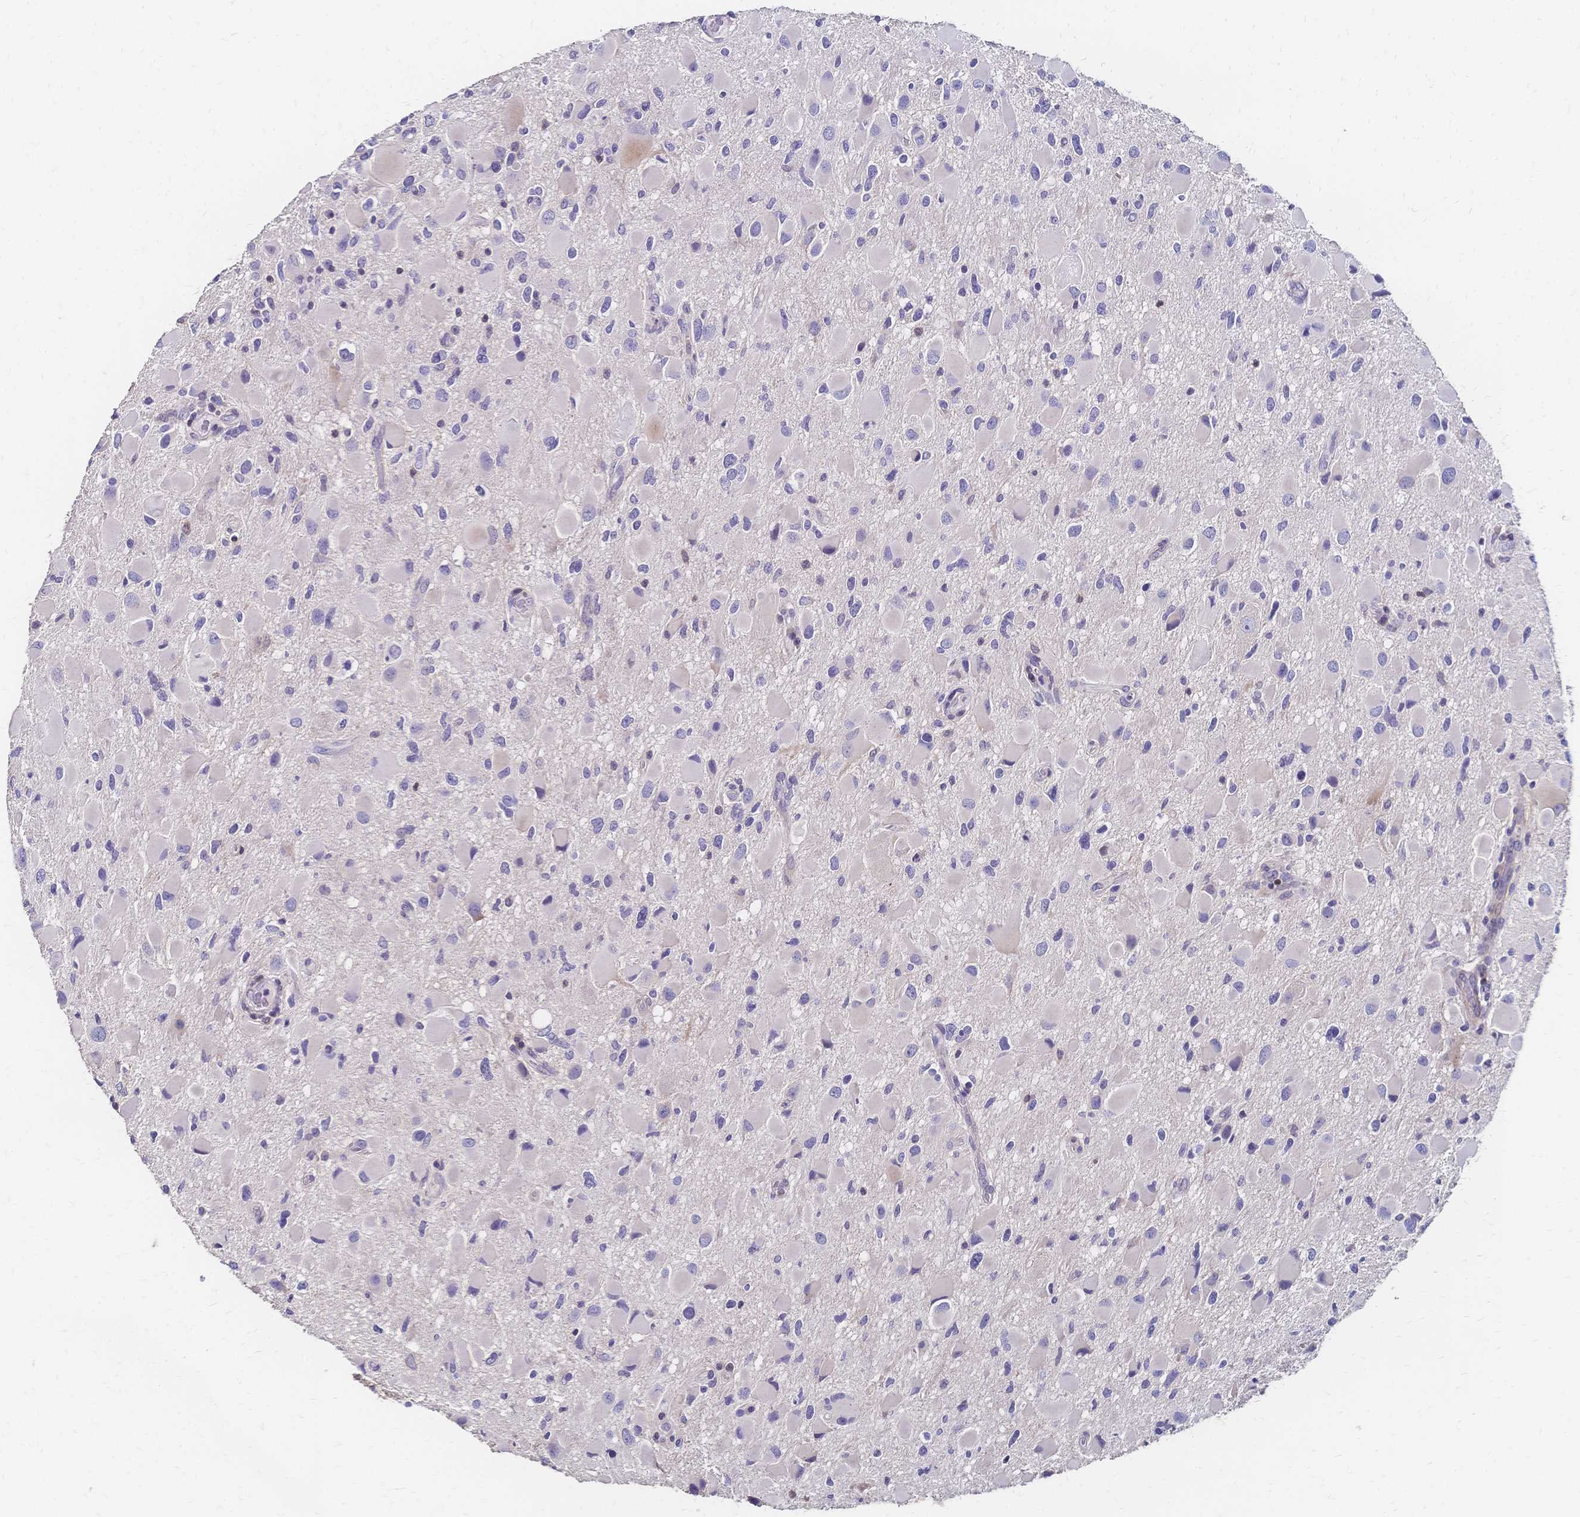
{"staining": {"intensity": "negative", "quantity": "none", "location": "none"}, "tissue": "glioma", "cell_type": "Tumor cells", "image_type": "cancer", "snomed": [{"axis": "morphology", "description": "Glioma, malignant, Low grade"}, {"axis": "topography", "description": "Brain"}], "caption": "The image reveals no staining of tumor cells in malignant glioma (low-grade).", "gene": "DTNB", "patient": {"sex": "female", "age": 32}}